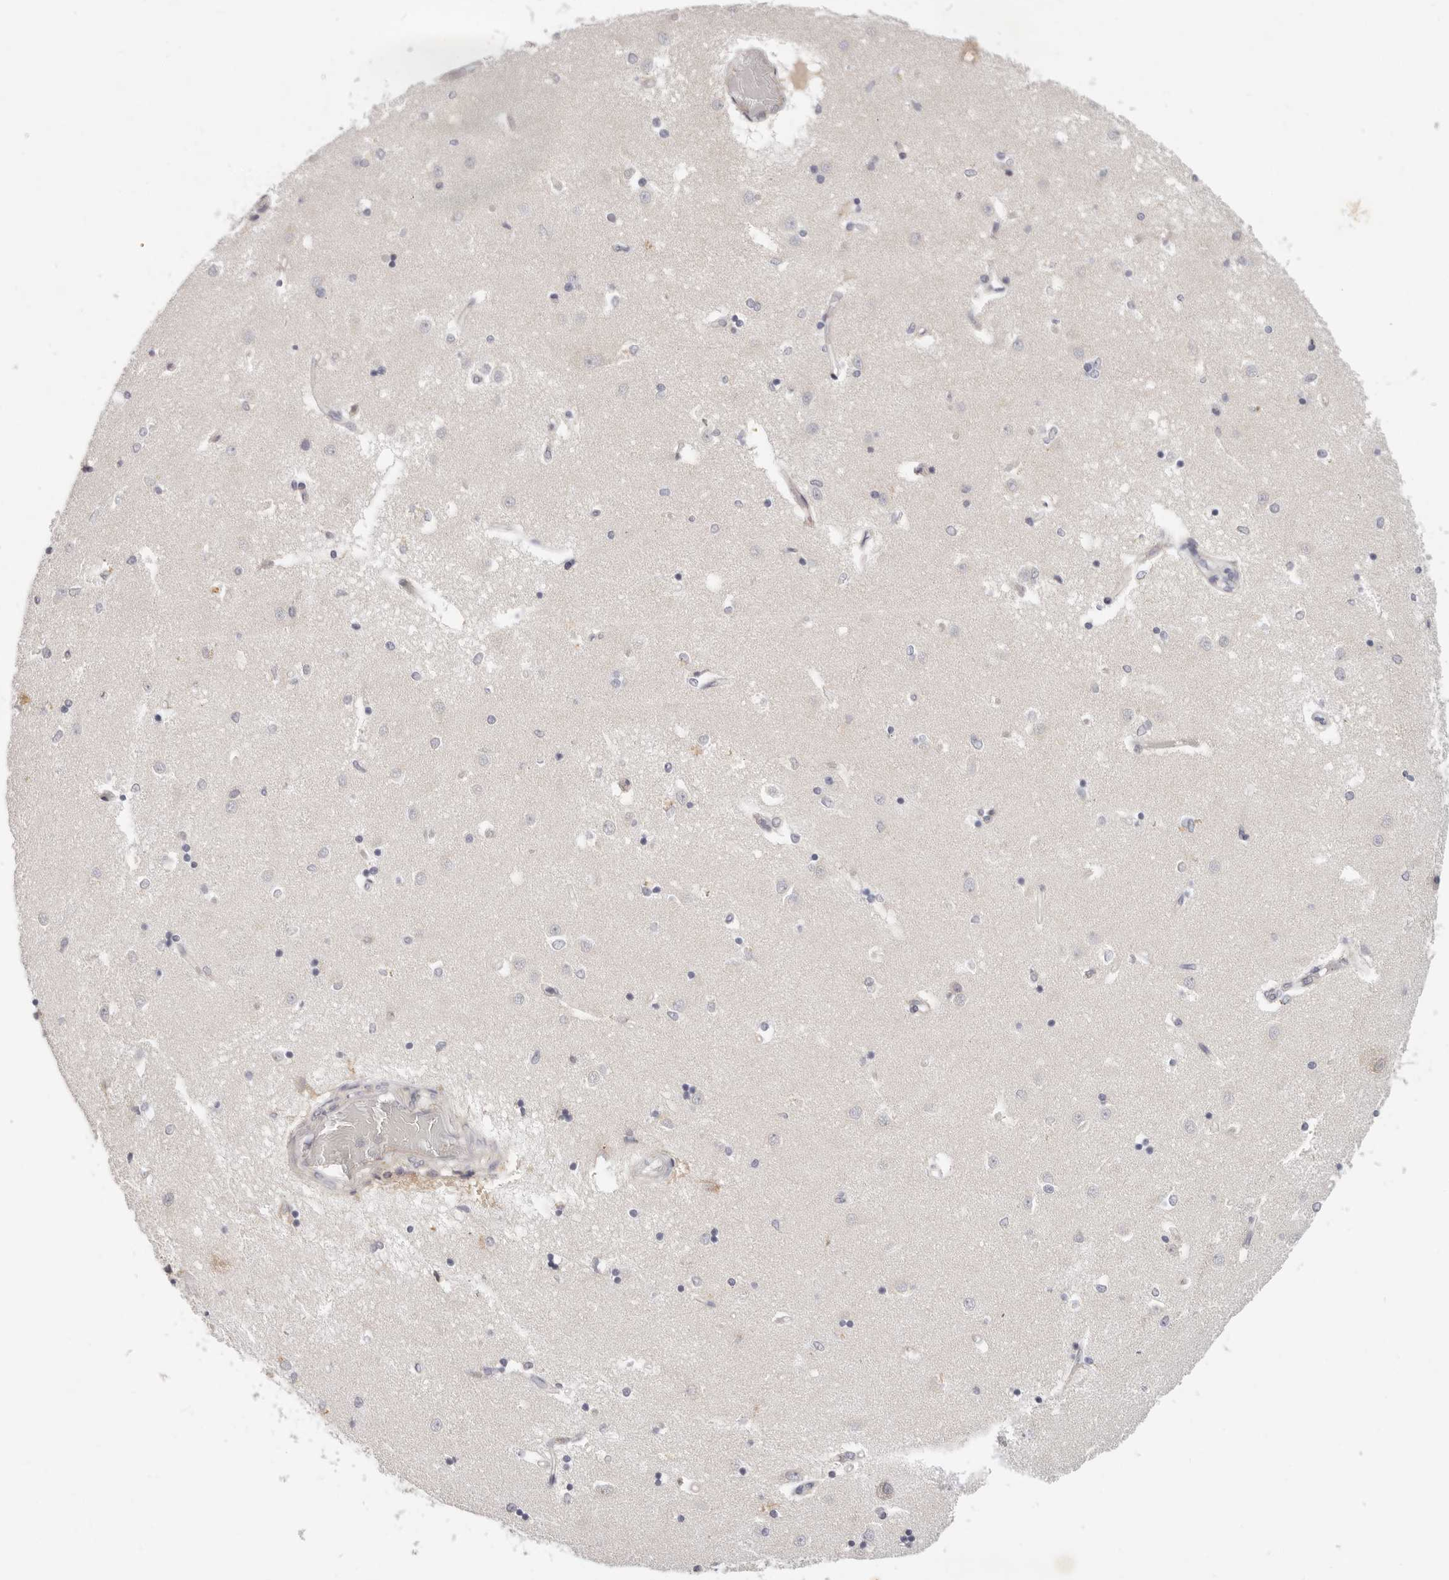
{"staining": {"intensity": "negative", "quantity": "none", "location": "none"}, "tissue": "caudate", "cell_type": "Glial cells", "image_type": "normal", "snomed": [{"axis": "morphology", "description": "Normal tissue, NOS"}, {"axis": "topography", "description": "Lateral ventricle wall"}], "caption": "Immunohistochemistry histopathology image of unremarkable caudate: human caudate stained with DAB (3,3'-diaminobenzidine) displays no significant protein expression in glial cells.", "gene": "TFB2M", "patient": {"sex": "male", "age": 45}}